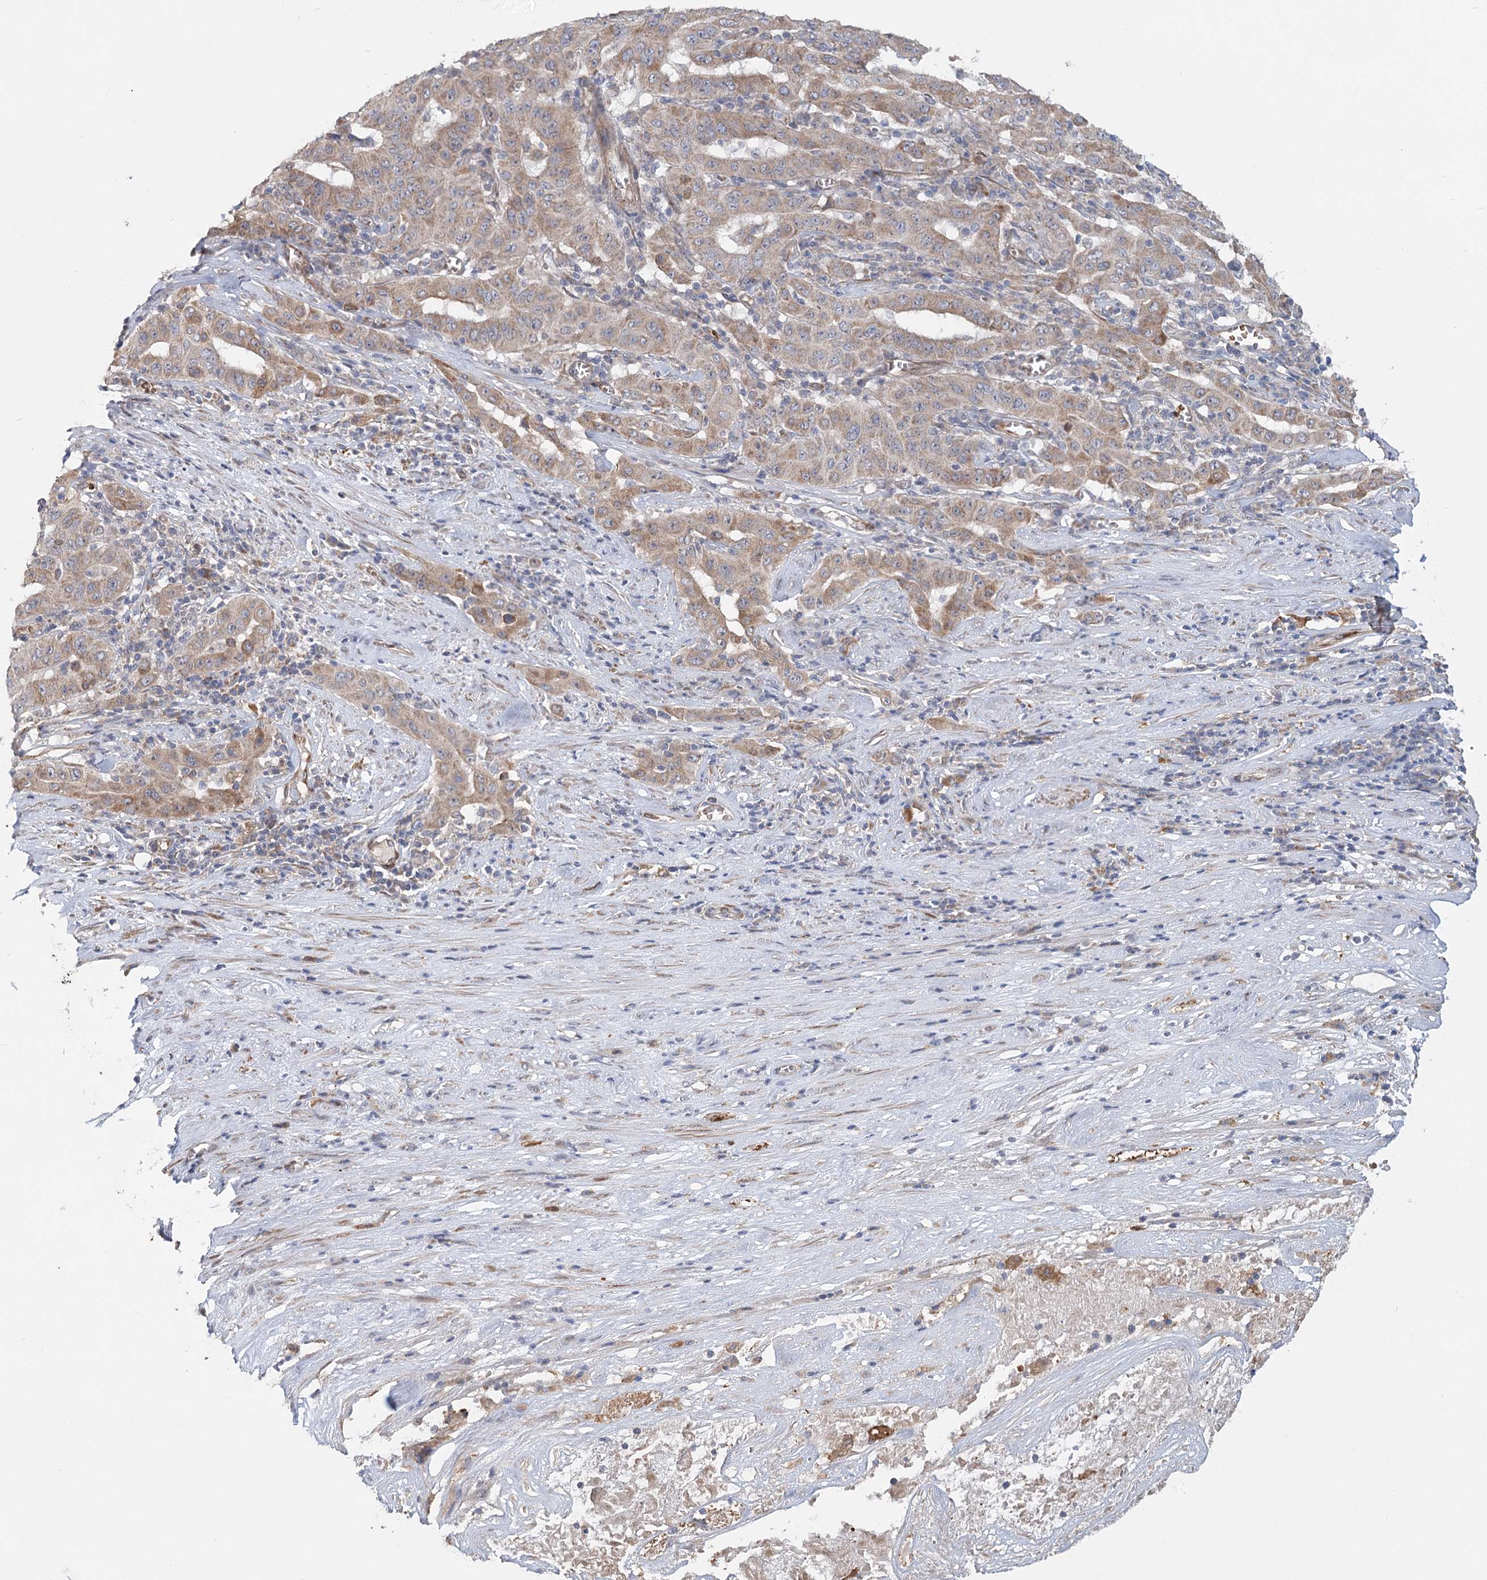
{"staining": {"intensity": "weak", "quantity": ">75%", "location": "cytoplasmic/membranous"}, "tissue": "pancreatic cancer", "cell_type": "Tumor cells", "image_type": "cancer", "snomed": [{"axis": "morphology", "description": "Adenocarcinoma, NOS"}, {"axis": "topography", "description": "Pancreas"}], "caption": "Immunohistochemistry (IHC) staining of pancreatic cancer, which shows low levels of weak cytoplasmic/membranous staining in about >75% of tumor cells indicating weak cytoplasmic/membranous protein staining. The staining was performed using DAB (brown) for protein detection and nuclei were counterstained in hematoxylin (blue).", "gene": "CIB4", "patient": {"sex": "male", "age": 63}}